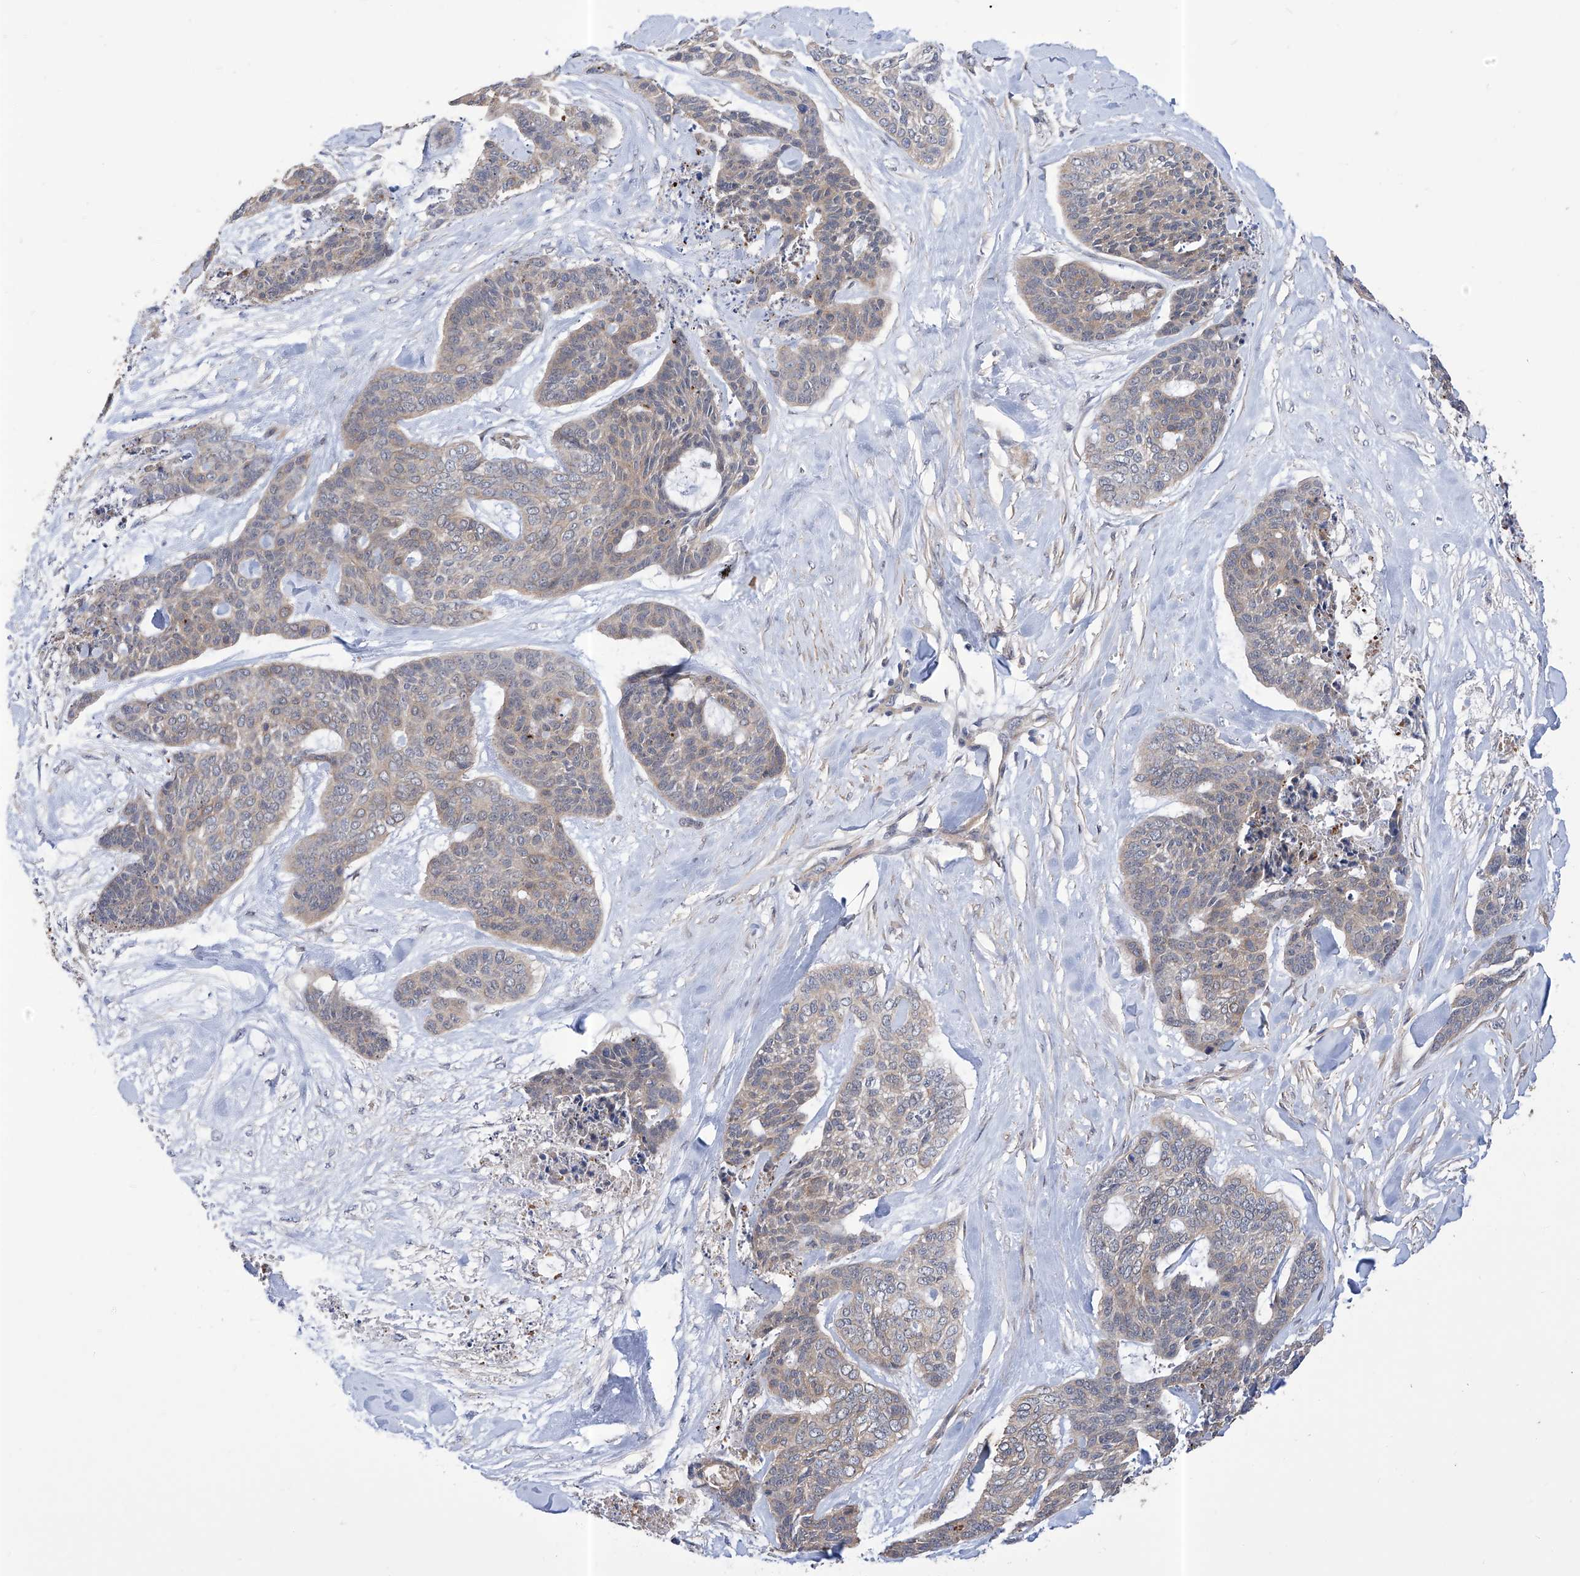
{"staining": {"intensity": "weak", "quantity": "<25%", "location": "cytoplasmic/membranous"}, "tissue": "skin cancer", "cell_type": "Tumor cells", "image_type": "cancer", "snomed": [{"axis": "morphology", "description": "Basal cell carcinoma"}, {"axis": "topography", "description": "Skin"}], "caption": "DAB immunohistochemical staining of skin basal cell carcinoma shows no significant positivity in tumor cells. The staining is performed using DAB brown chromogen with nuclei counter-stained in using hematoxylin.", "gene": "KIFC2", "patient": {"sex": "female", "age": 64}}